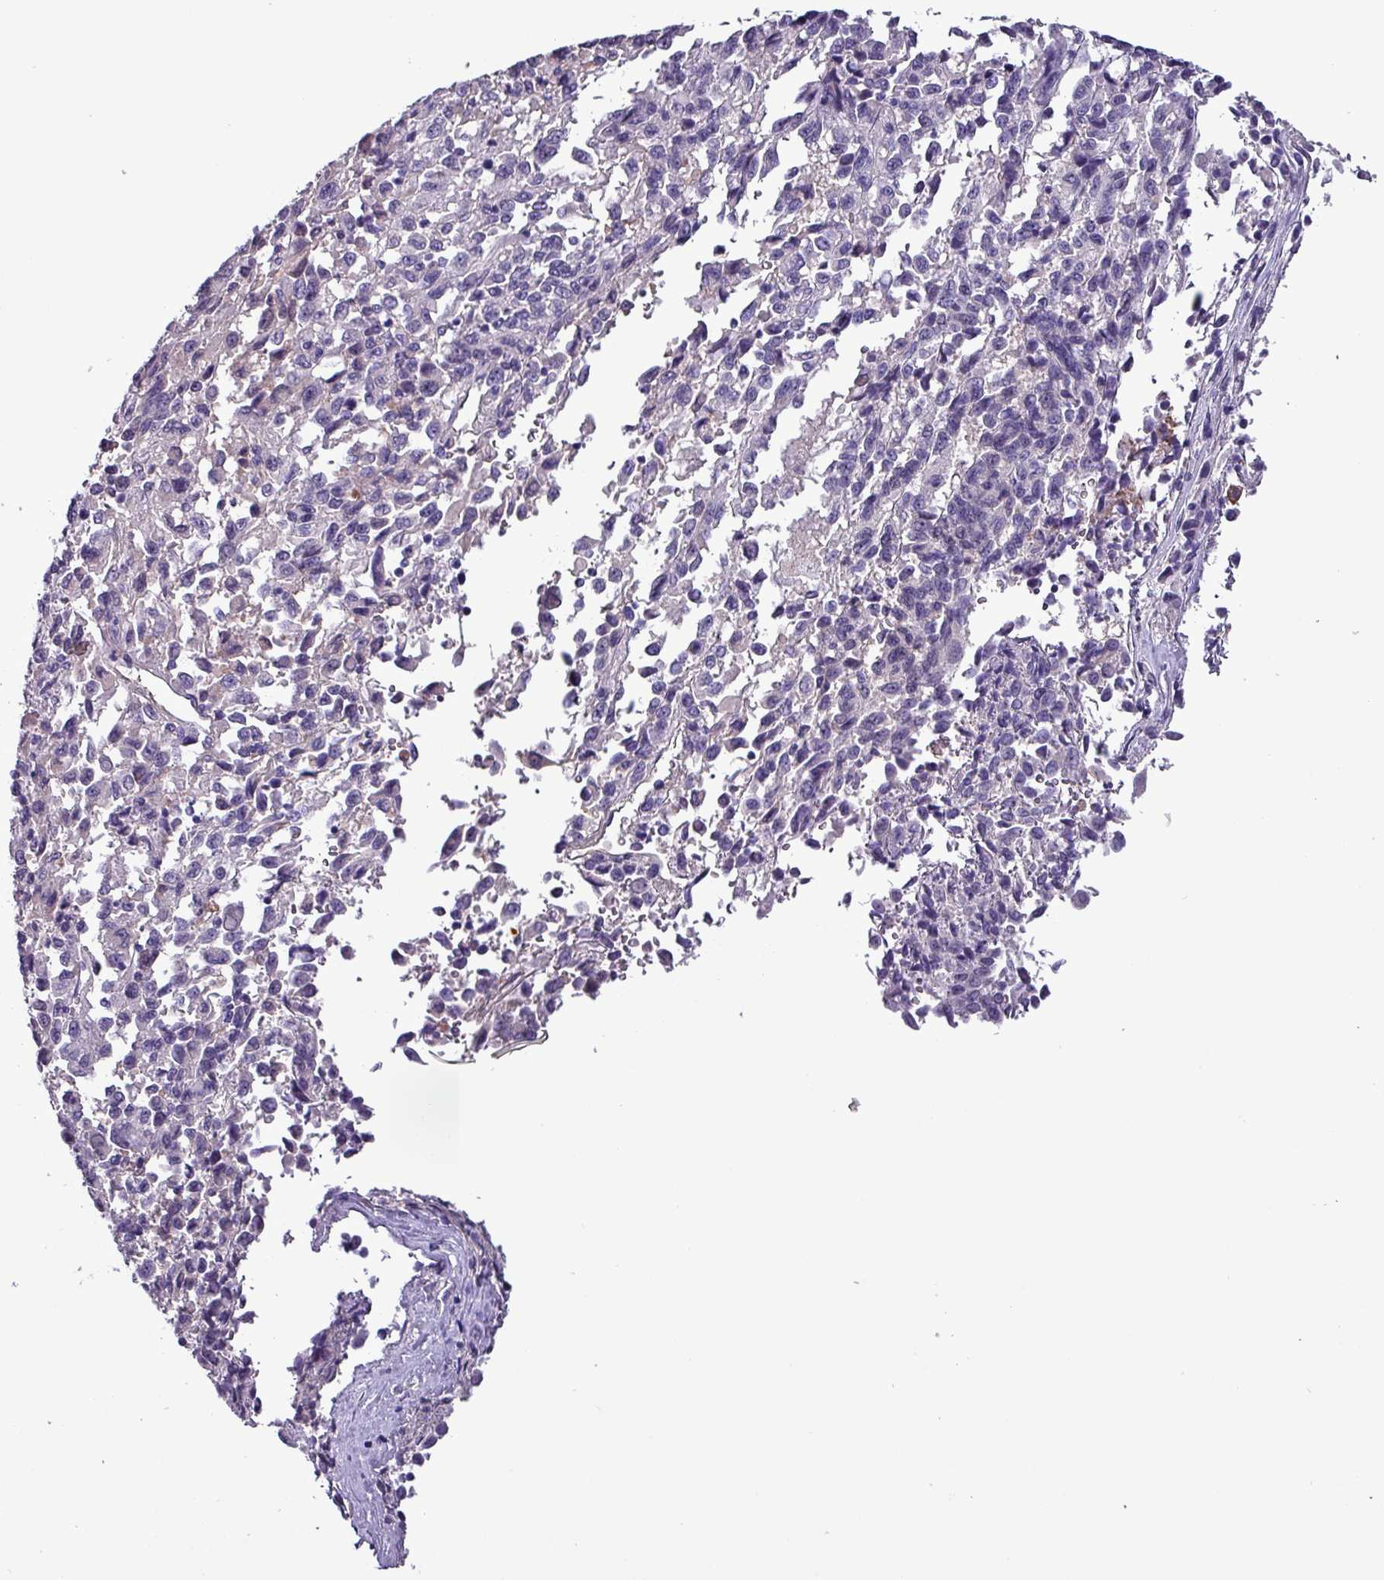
{"staining": {"intensity": "negative", "quantity": "none", "location": "none"}, "tissue": "melanoma", "cell_type": "Tumor cells", "image_type": "cancer", "snomed": [{"axis": "morphology", "description": "Malignant melanoma, Metastatic site"}, {"axis": "topography", "description": "Lung"}], "caption": "This is a micrograph of immunohistochemistry staining of melanoma, which shows no positivity in tumor cells. (DAB (3,3'-diaminobenzidine) IHC visualized using brightfield microscopy, high magnification).", "gene": "HP", "patient": {"sex": "male", "age": 64}}